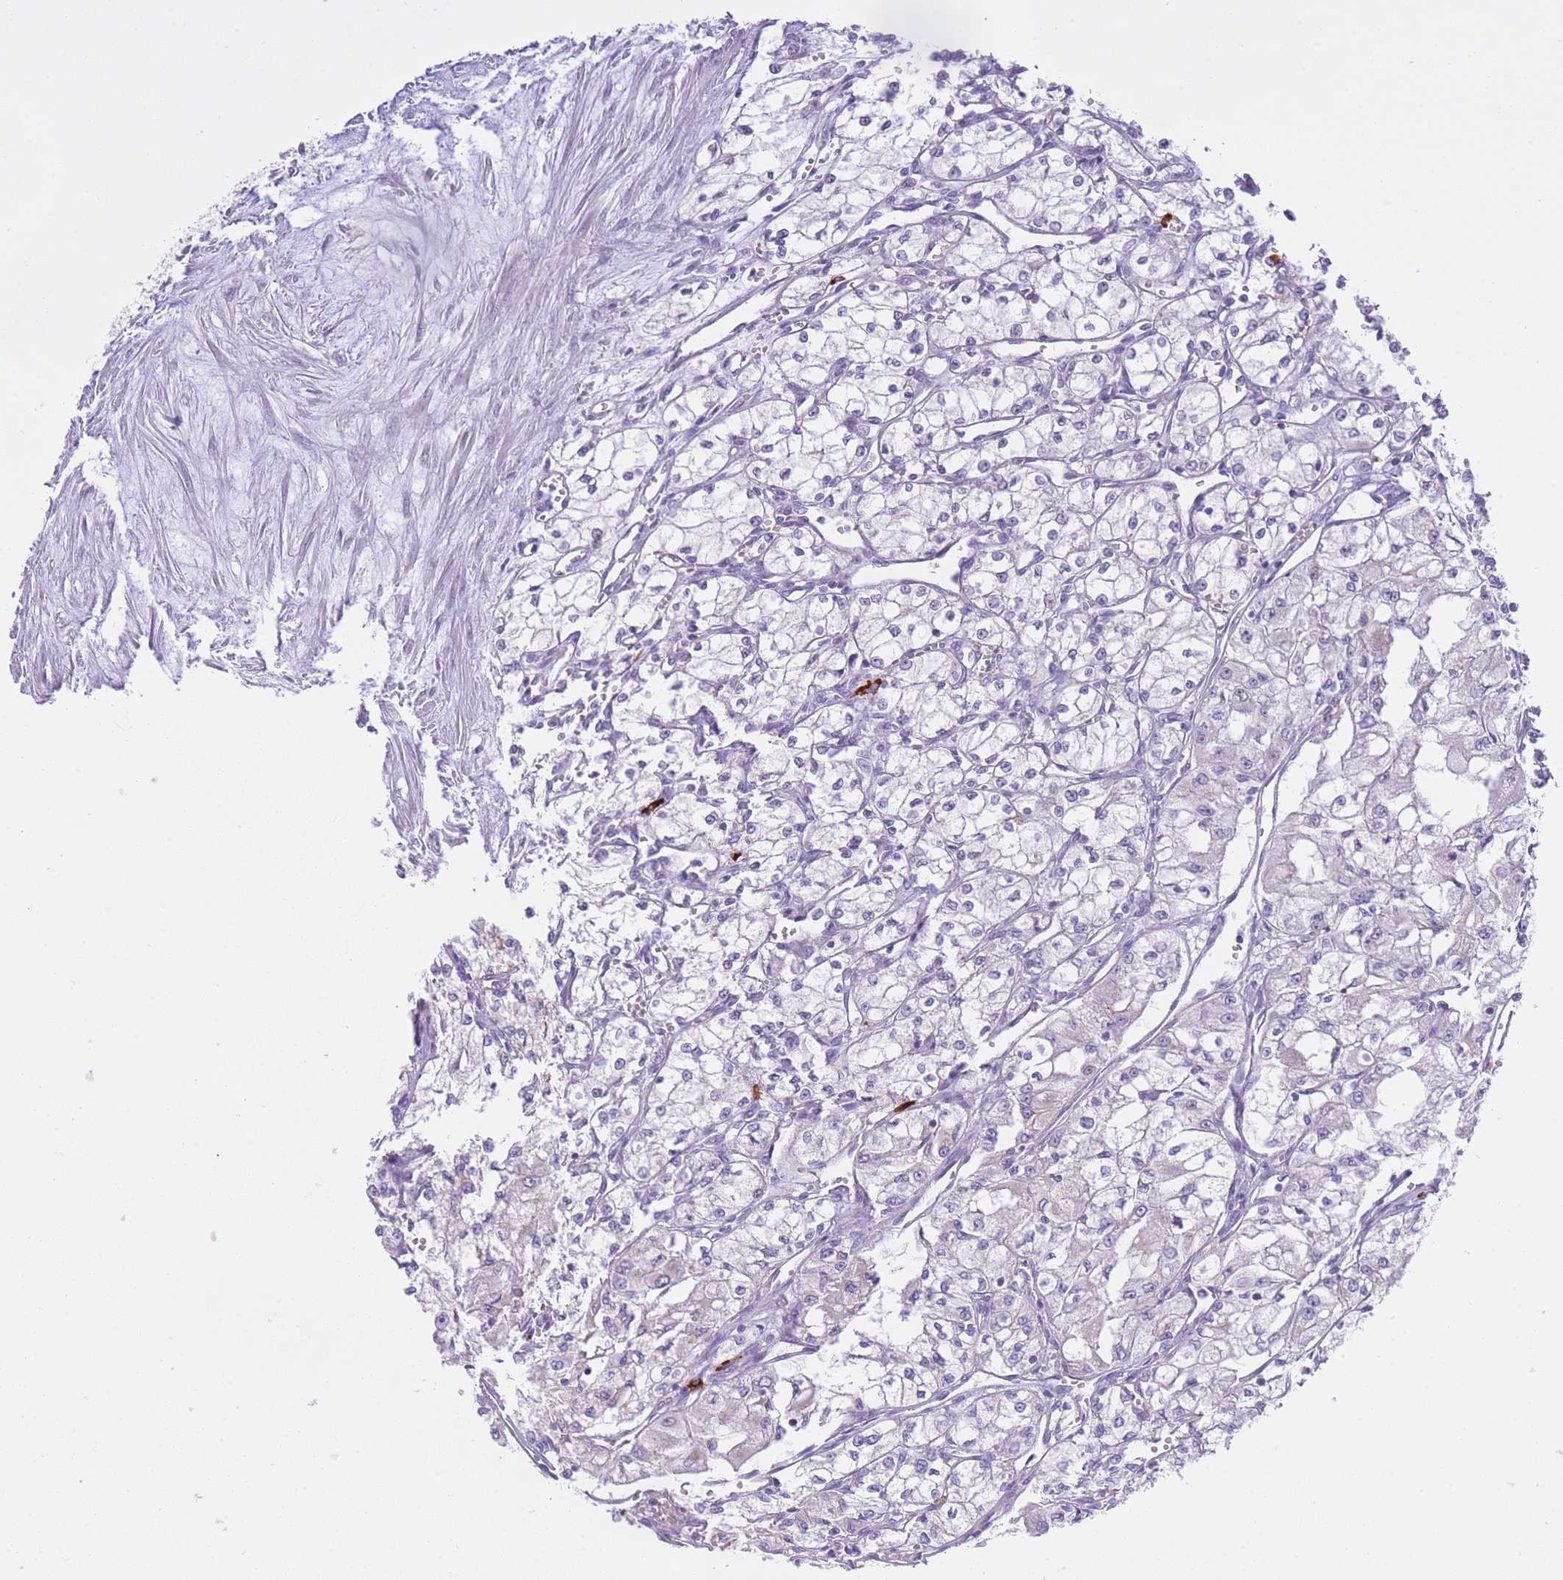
{"staining": {"intensity": "negative", "quantity": "none", "location": "none"}, "tissue": "renal cancer", "cell_type": "Tumor cells", "image_type": "cancer", "snomed": [{"axis": "morphology", "description": "Adenocarcinoma, NOS"}, {"axis": "topography", "description": "Kidney"}], "caption": "Renal cancer stained for a protein using immunohistochemistry exhibits no positivity tumor cells.", "gene": "MEIOSIN", "patient": {"sex": "male", "age": 59}}